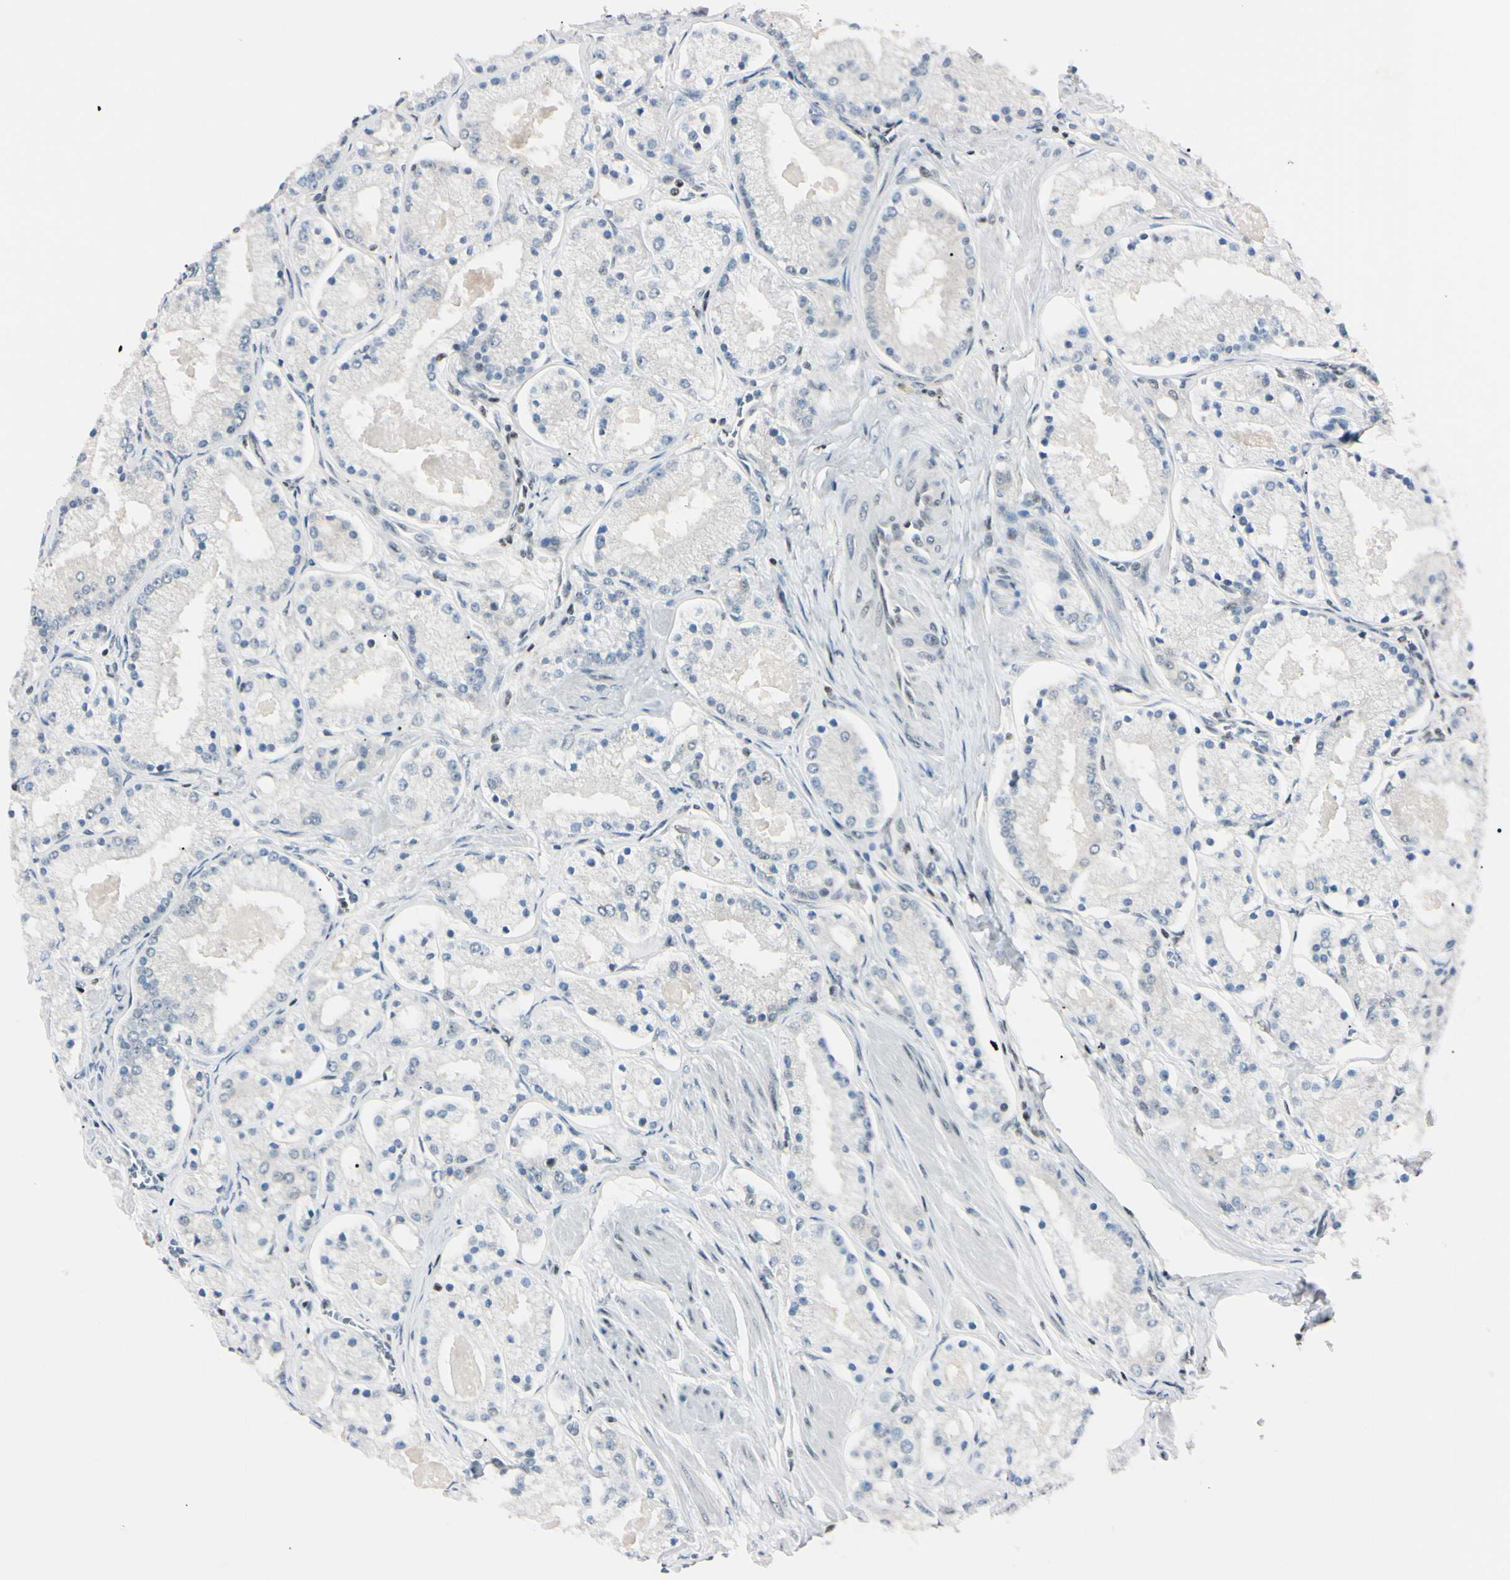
{"staining": {"intensity": "negative", "quantity": "none", "location": "none"}, "tissue": "prostate cancer", "cell_type": "Tumor cells", "image_type": "cancer", "snomed": [{"axis": "morphology", "description": "Adenocarcinoma, High grade"}, {"axis": "topography", "description": "Prostate"}], "caption": "Immunohistochemistry micrograph of prostate cancer (adenocarcinoma (high-grade)) stained for a protein (brown), which demonstrates no positivity in tumor cells. Nuclei are stained in blue.", "gene": "C1orf174", "patient": {"sex": "male", "age": 66}}